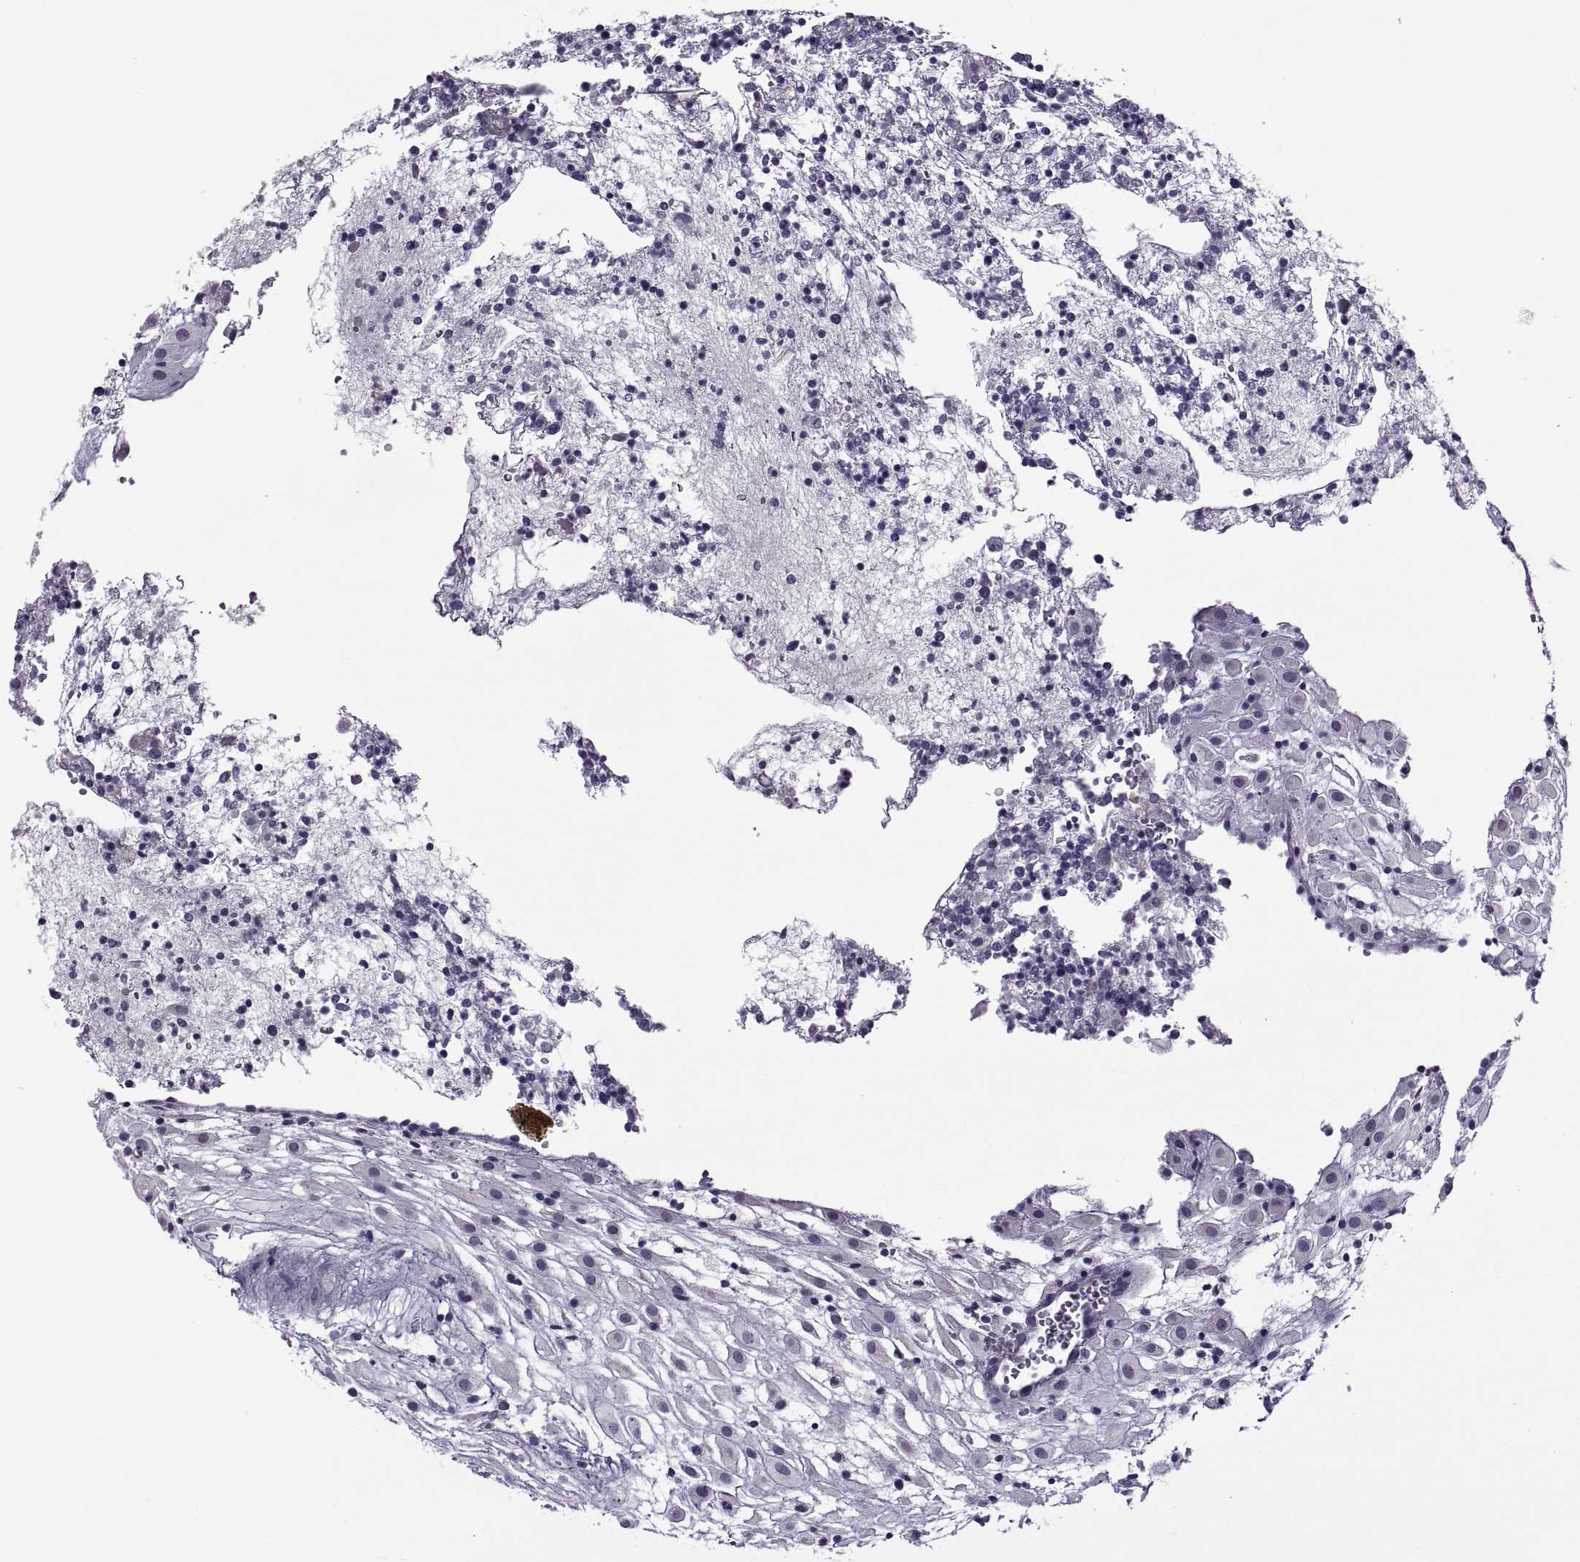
{"staining": {"intensity": "negative", "quantity": "none", "location": "none"}, "tissue": "placenta", "cell_type": "Decidual cells", "image_type": "normal", "snomed": [{"axis": "morphology", "description": "Normal tissue, NOS"}, {"axis": "topography", "description": "Placenta"}], "caption": "Human placenta stained for a protein using IHC shows no expression in decidual cells.", "gene": "MAGEB1", "patient": {"sex": "female", "age": 24}}